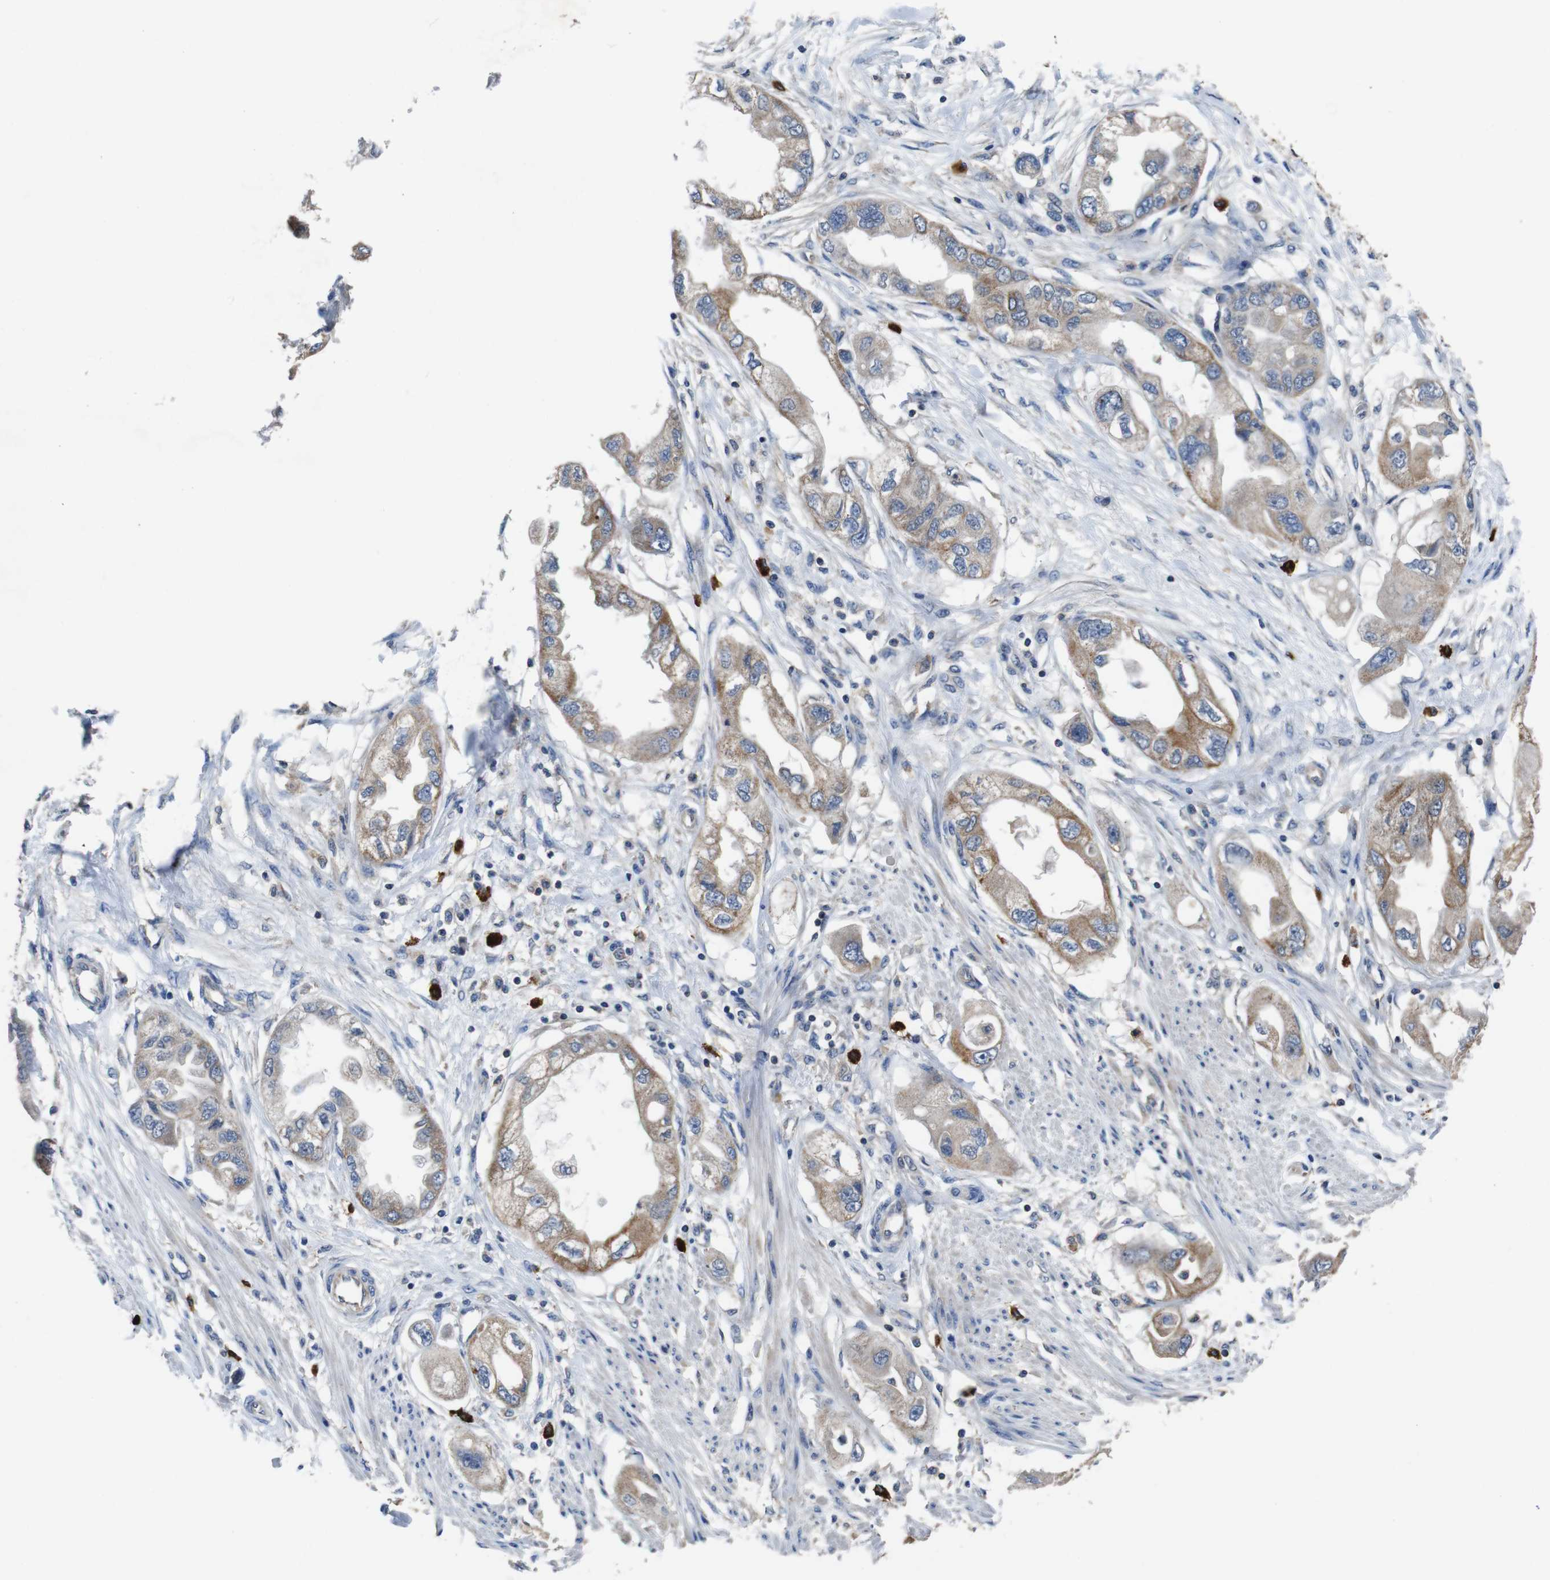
{"staining": {"intensity": "moderate", "quantity": ">75%", "location": "cytoplasmic/membranous"}, "tissue": "endometrial cancer", "cell_type": "Tumor cells", "image_type": "cancer", "snomed": [{"axis": "morphology", "description": "Adenocarcinoma, NOS"}, {"axis": "topography", "description": "Endometrium"}], "caption": "Endometrial adenocarcinoma stained for a protein (brown) demonstrates moderate cytoplasmic/membranous positive positivity in approximately >75% of tumor cells.", "gene": "GLIPR1", "patient": {"sex": "female", "age": 67}}